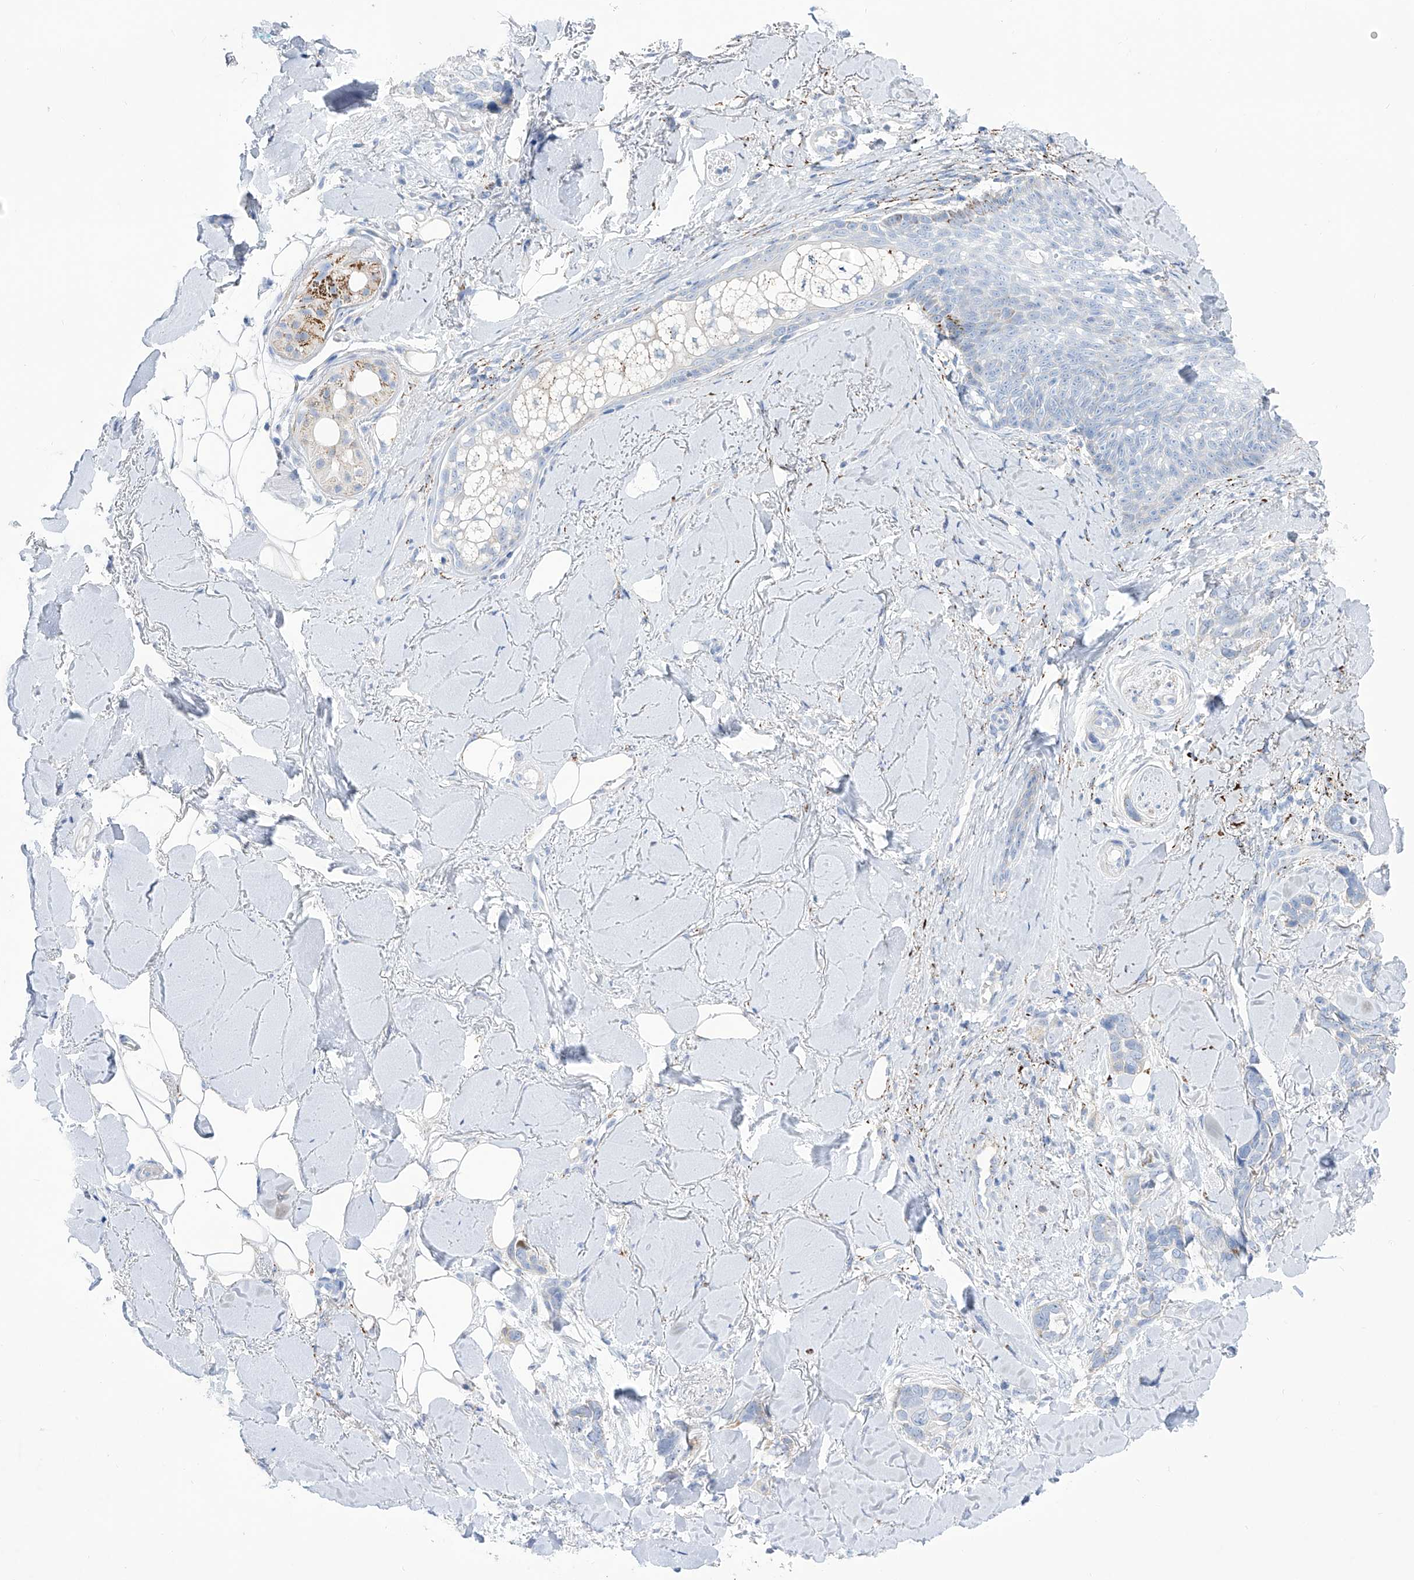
{"staining": {"intensity": "negative", "quantity": "none", "location": "none"}, "tissue": "skin cancer", "cell_type": "Tumor cells", "image_type": "cancer", "snomed": [{"axis": "morphology", "description": "Basal cell carcinoma"}, {"axis": "topography", "description": "Skin"}], "caption": "This is a micrograph of IHC staining of skin cancer (basal cell carcinoma), which shows no staining in tumor cells. (DAB (3,3'-diaminobenzidine) immunohistochemistry (IHC) visualized using brightfield microscopy, high magnification).", "gene": "C1orf87", "patient": {"sex": "female", "age": 82}}